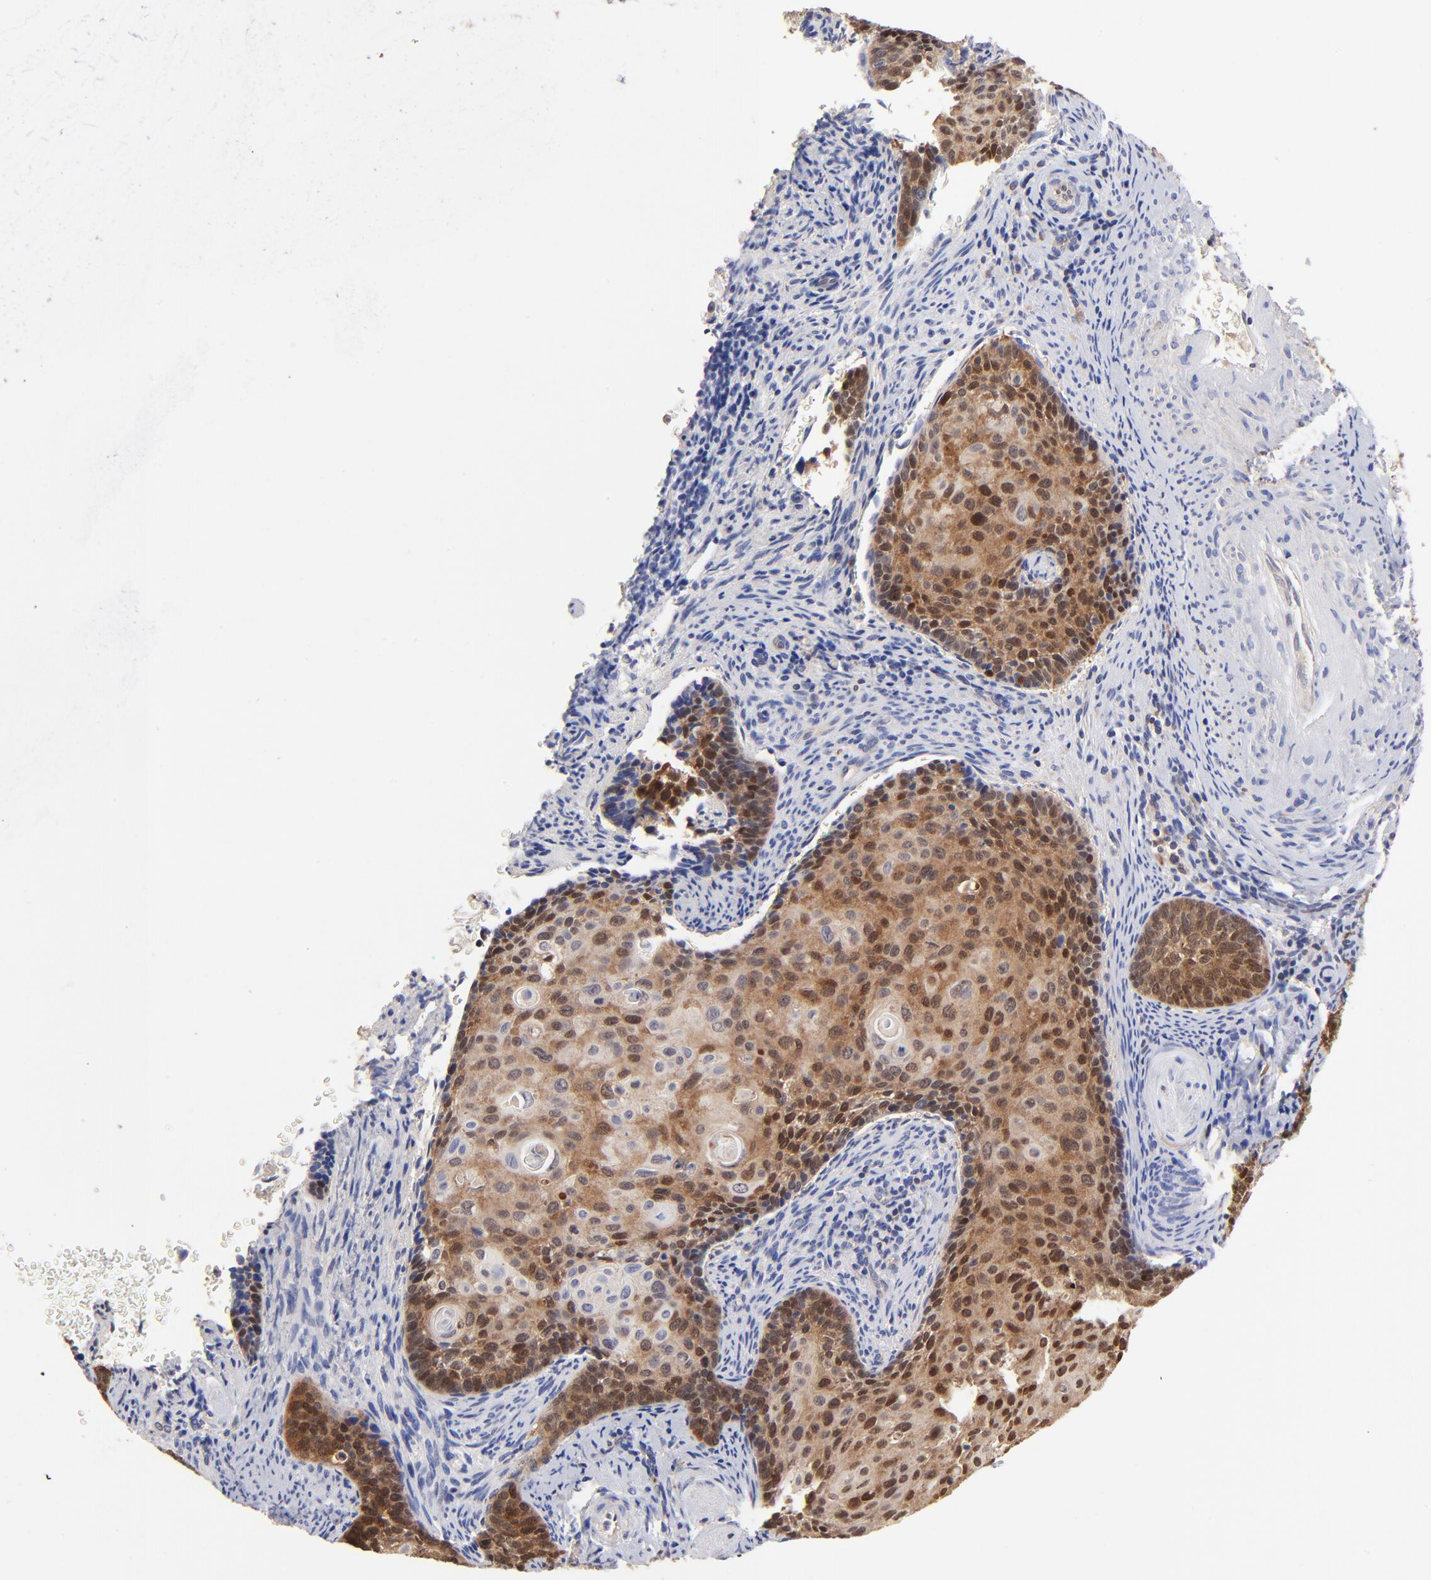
{"staining": {"intensity": "moderate", "quantity": ">75%", "location": "cytoplasmic/membranous,nuclear"}, "tissue": "cervical cancer", "cell_type": "Tumor cells", "image_type": "cancer", "snomed": [{"axis": "morphology", "description": "Squamous cell carcinoma, NOS"}, {"axis": "topography", "description": "Cervix"}], "caption": "The photomicrograph shows a brown stain indicating the presence of a protein in the cytoplasmic/membranous and nuclear of tumor cells in cervical cancer (squamous cell carcinoma).", "gene": "DCTPP1", "patient": {"sex": "female", "age": 33}}